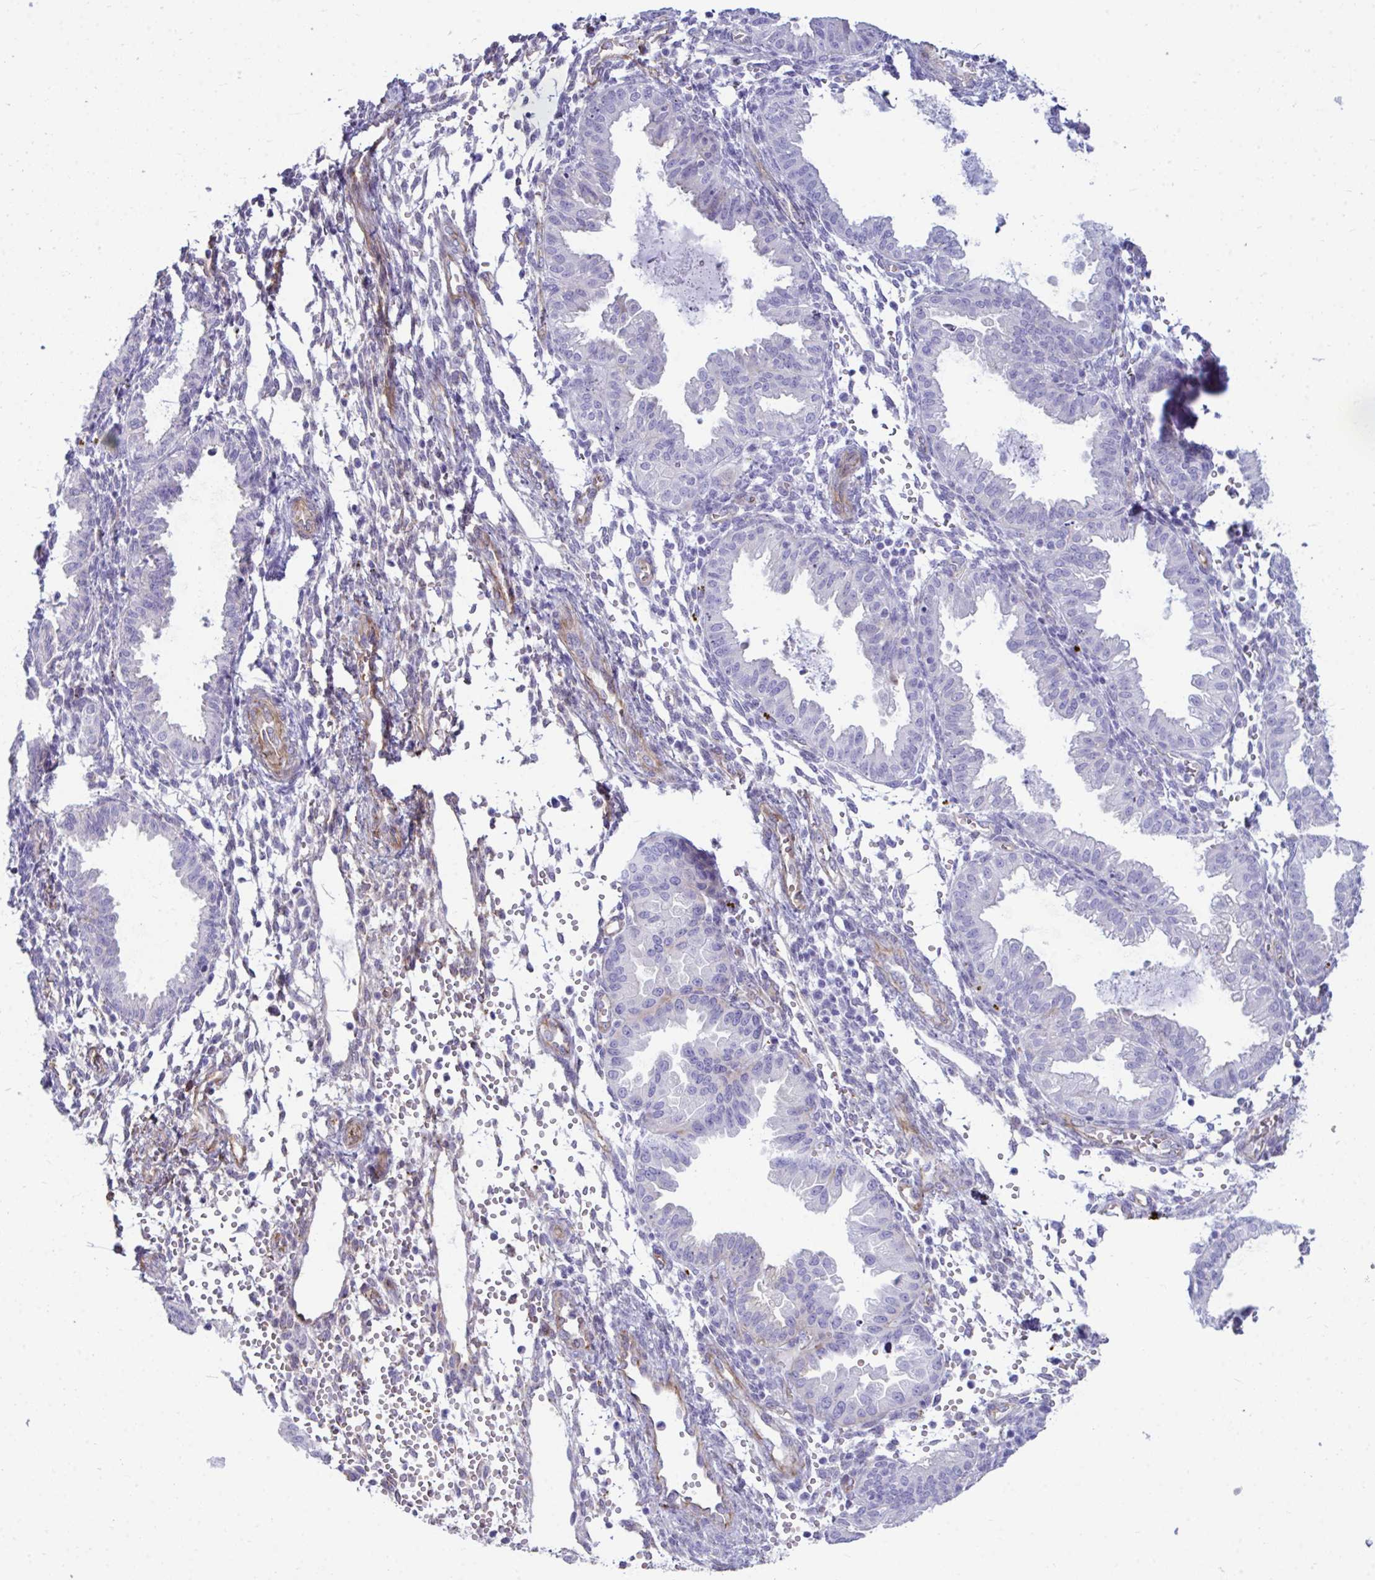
{"staining": {"intensity": "negative", "quantity": "none", "location": "none"}, "tissue": "endometrium", "cell_type": "Cells in endometrial stroma", "image_type": "normal", "snomed": [{"axis": "morphology", "description": "Normal tissue, NOS"}, {"axis": "topography", "description": "Endometrium"}], "caption": "Immunohistochemical staining of unremarkable human endometrium shows no significant staining in cells in endometrial stroma. (Stains: DAB (3,3'-diaminobenzidine) immunohistochemistry with hematoxylin counter stain, Microscopy: brightfield microscopy at high magnification).", "gene": "UBL3", "patient": {"sex": "female", "age": 33}}